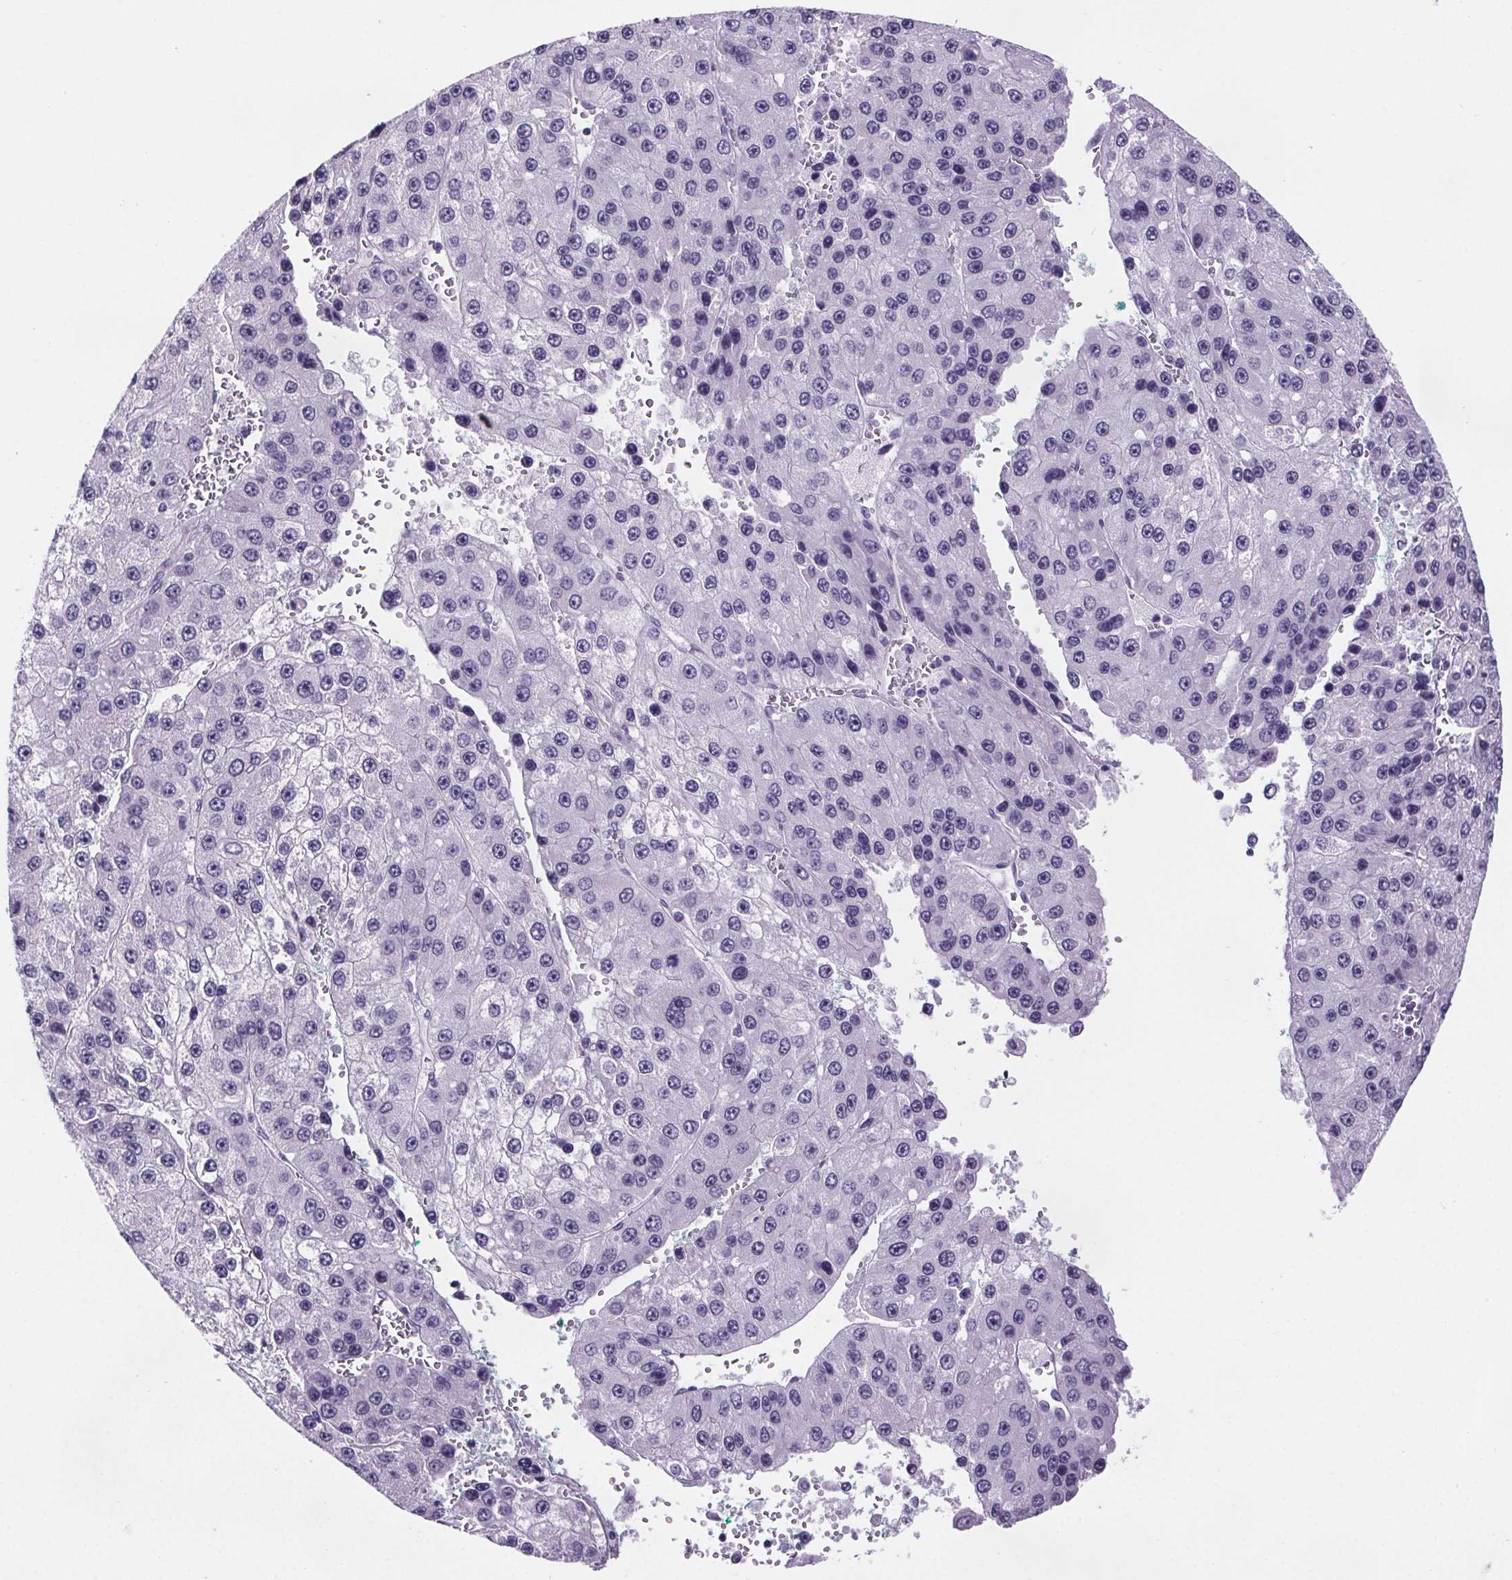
{"staining": {"intensity": "negative", "quantity": "none", "location": "none"}, "tissue": "liver cancer", "cell_type": "Tumor cells", "image_type": "cancer", "snomed": [{"axis": "morphology", "description": "Carcinoma, Hepatocellular, NOS"}, {"axis": "topography", "description": "Liver"}], "caption": "The image displays no staining of tumor cells in liver cancer. The staining is performed using DAB (3,3'-diaminobenzidine) brown chromogen with nuclei counter-stained in using hematoxylin.", "gene": "CUBN", "patient": {"sex": "female", "age": 73}}